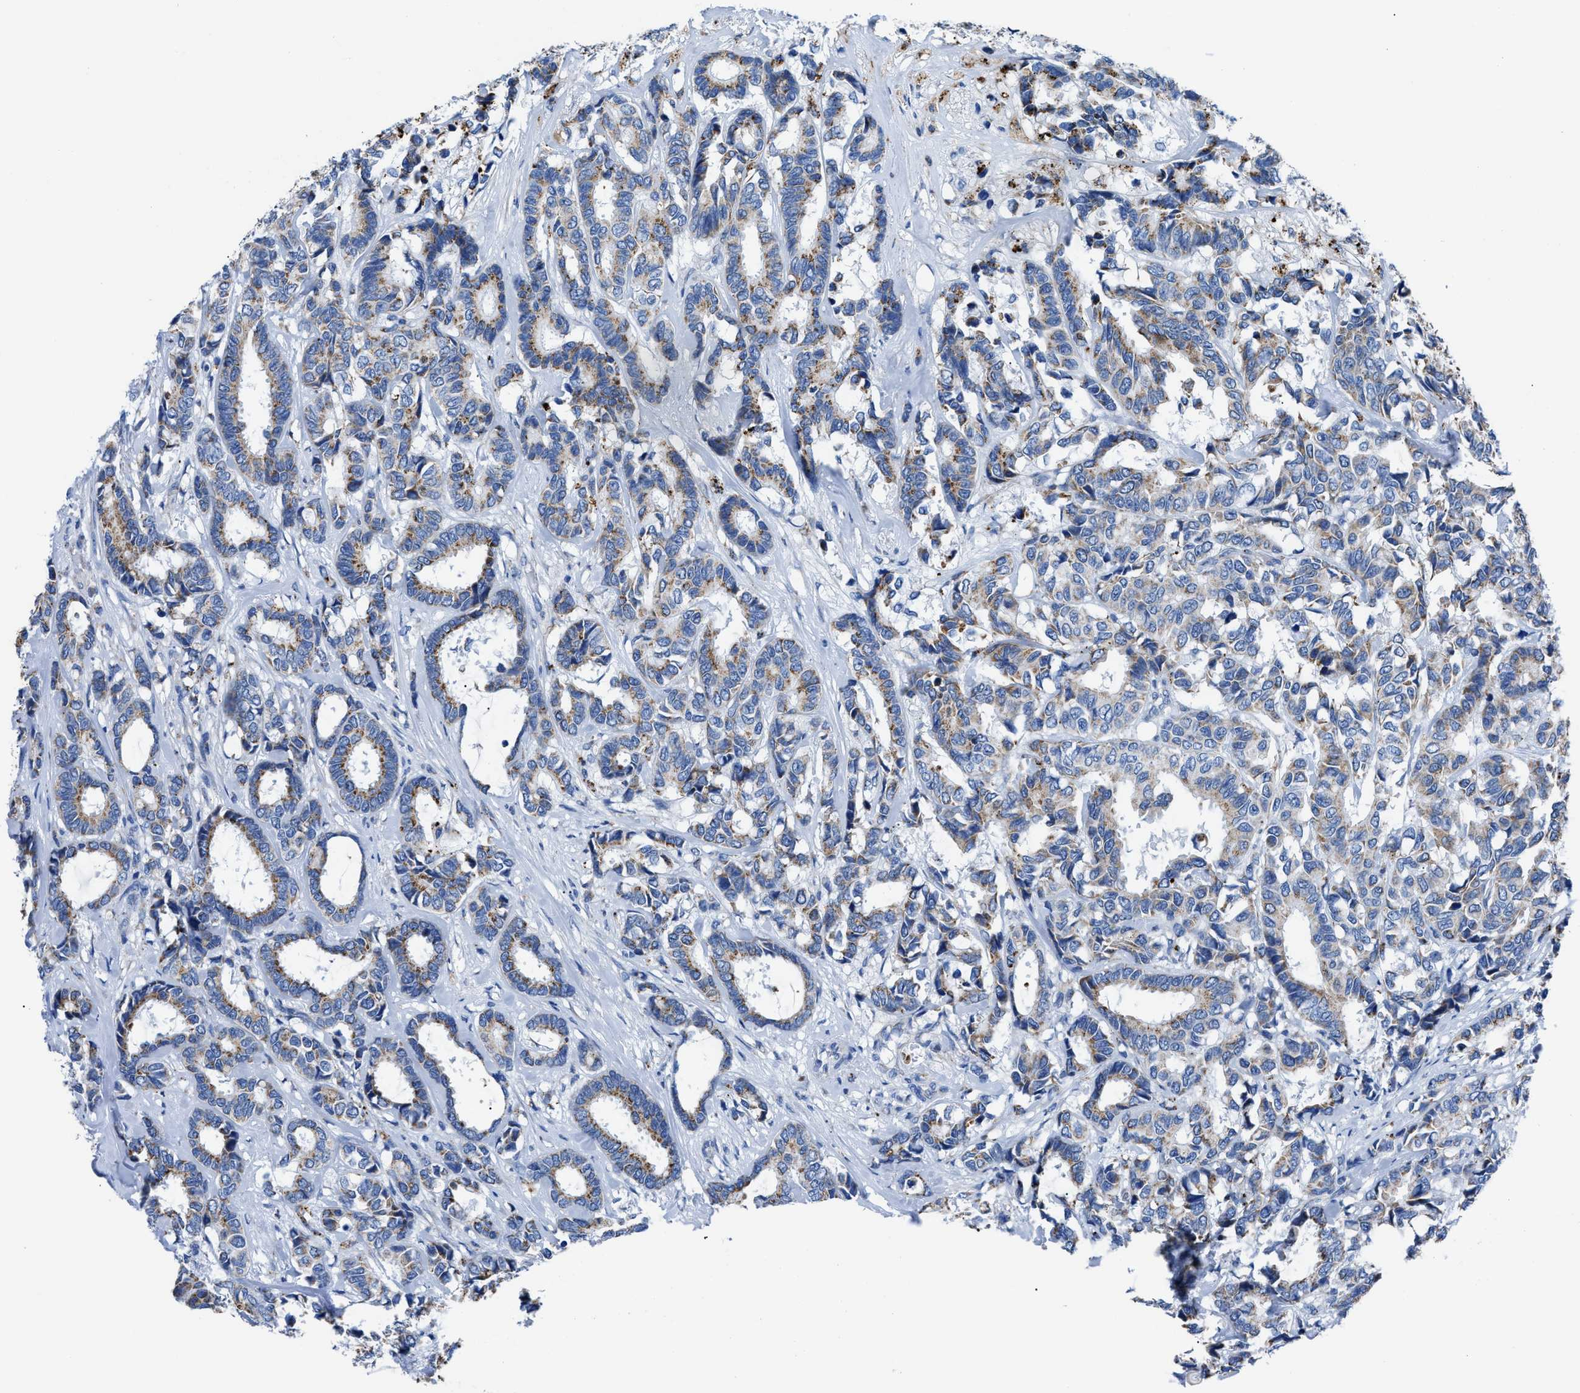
{"staining": {"intensity": "moderate", "quantity": ">75%", "location": "cytoplasmic/membranous"}, "tissue": "breast cancer", "cell_type": "Tumor cells", "image_type": "cancer", "snomed": [{"axis": "morphology", "description": "Duct carcinoma"}, {"axis": "topography", "description": "Breast"}], "caption": "The micrograph displays immunohistochemical staining of intraductal carcinoma (breast). There is moderate cytoplasmic/membranous expression is identified in about >75% of tumor cells.", "gene": "ZDHHC3", "patient": {"sex": "female", "age": 87}}